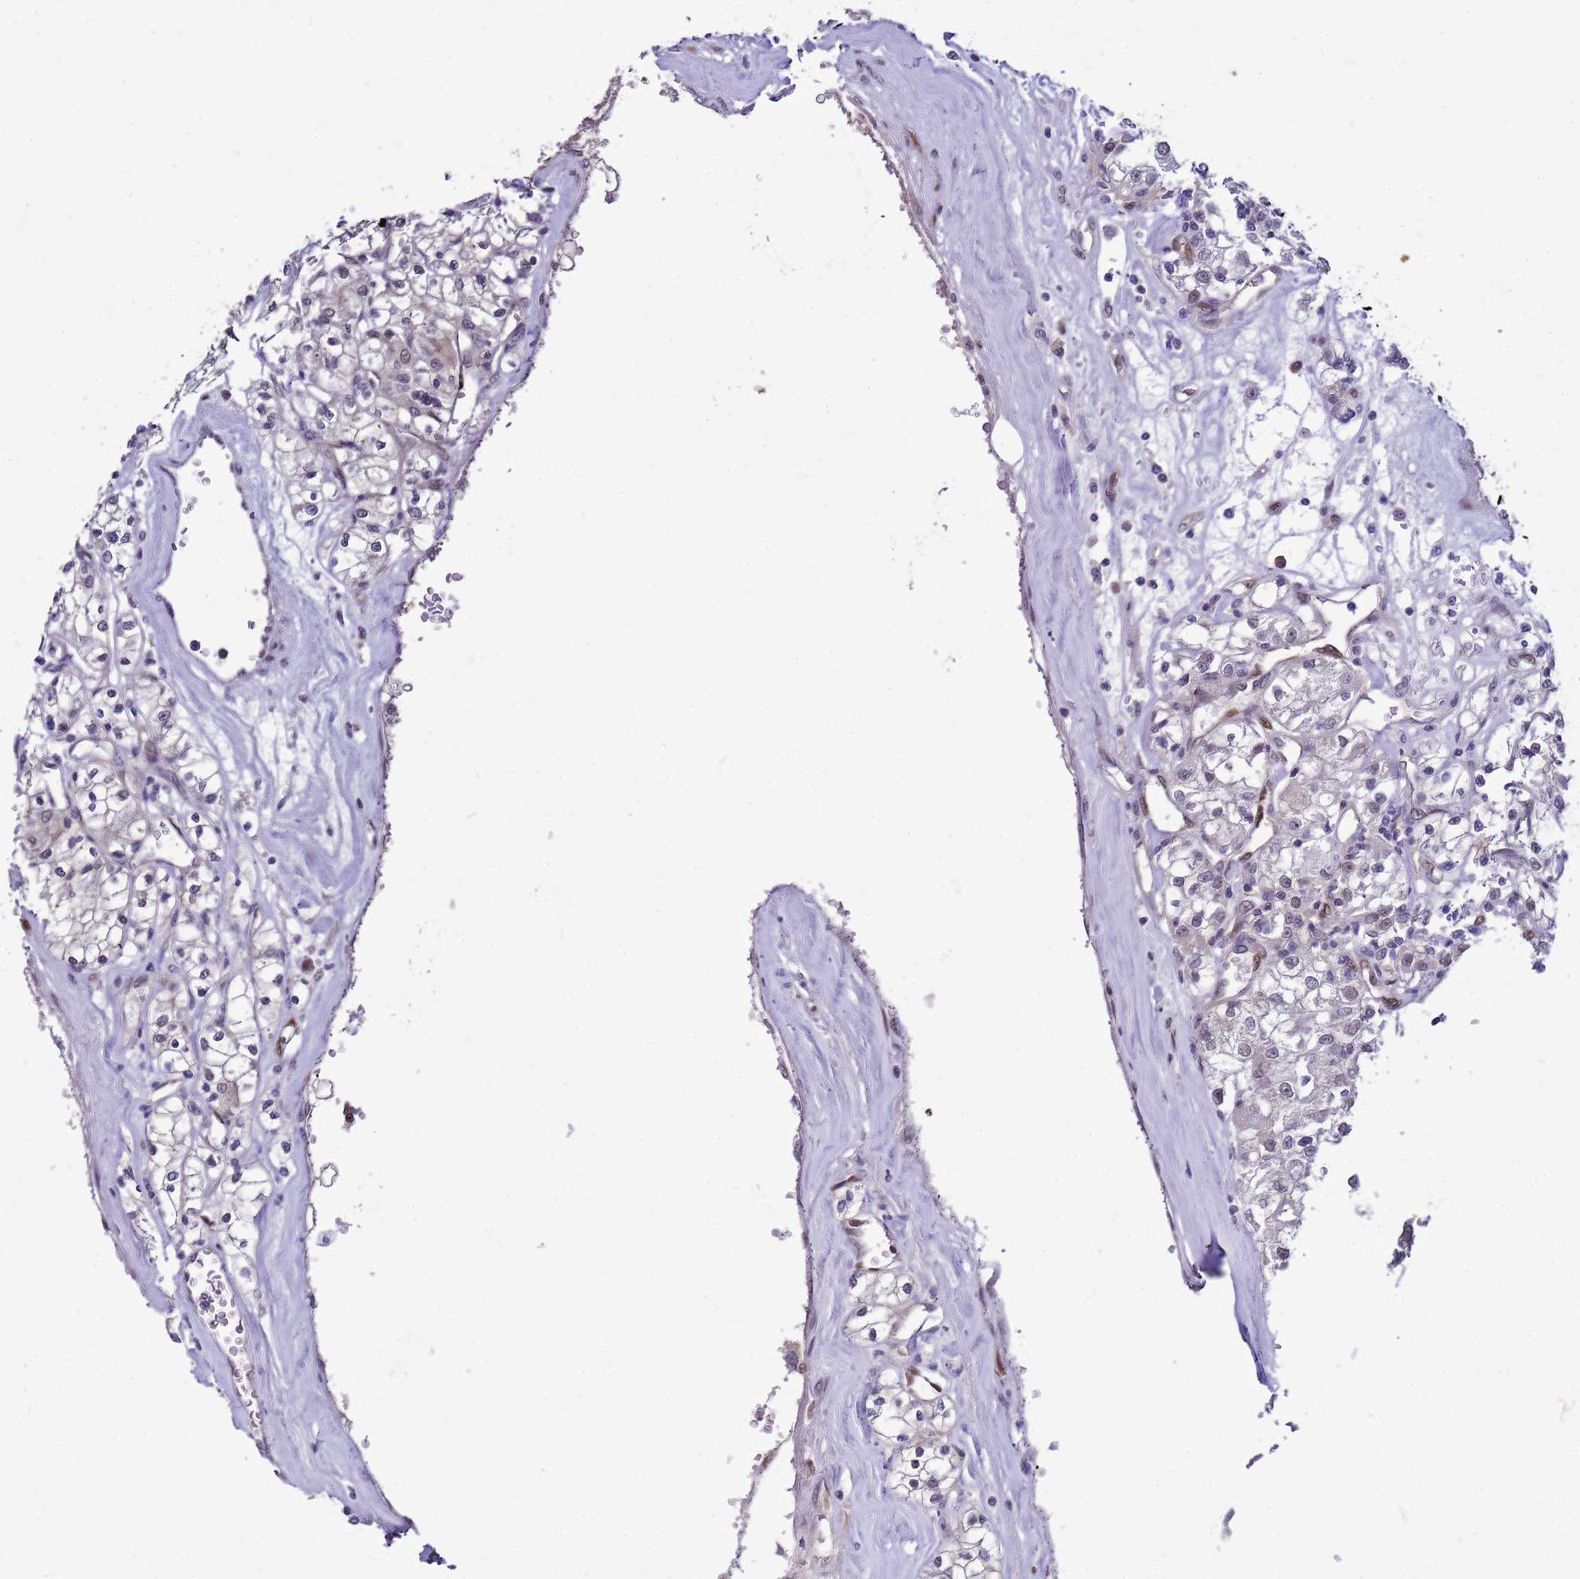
{"staining": {"intensity": "weak", "quantity": "<25%", "location": "nuclear"}, "tissue": "renal cancer", "cell_type": "Tumor cells", "image_type": "cancer", "snomed": [{"axis": "morphology", "description": "Adenocarcinoma, NOS"}, {"axis": "topography", "description": "Kidney"}], "caption": "DAB (3,3'-diaminobenzidine) immunohistochemical staining of renal adenocarcinoma demonstrates no significant staining in tumor cells.", "gene": "DDI2", "patient": {"sex": "female", "age": 59}}